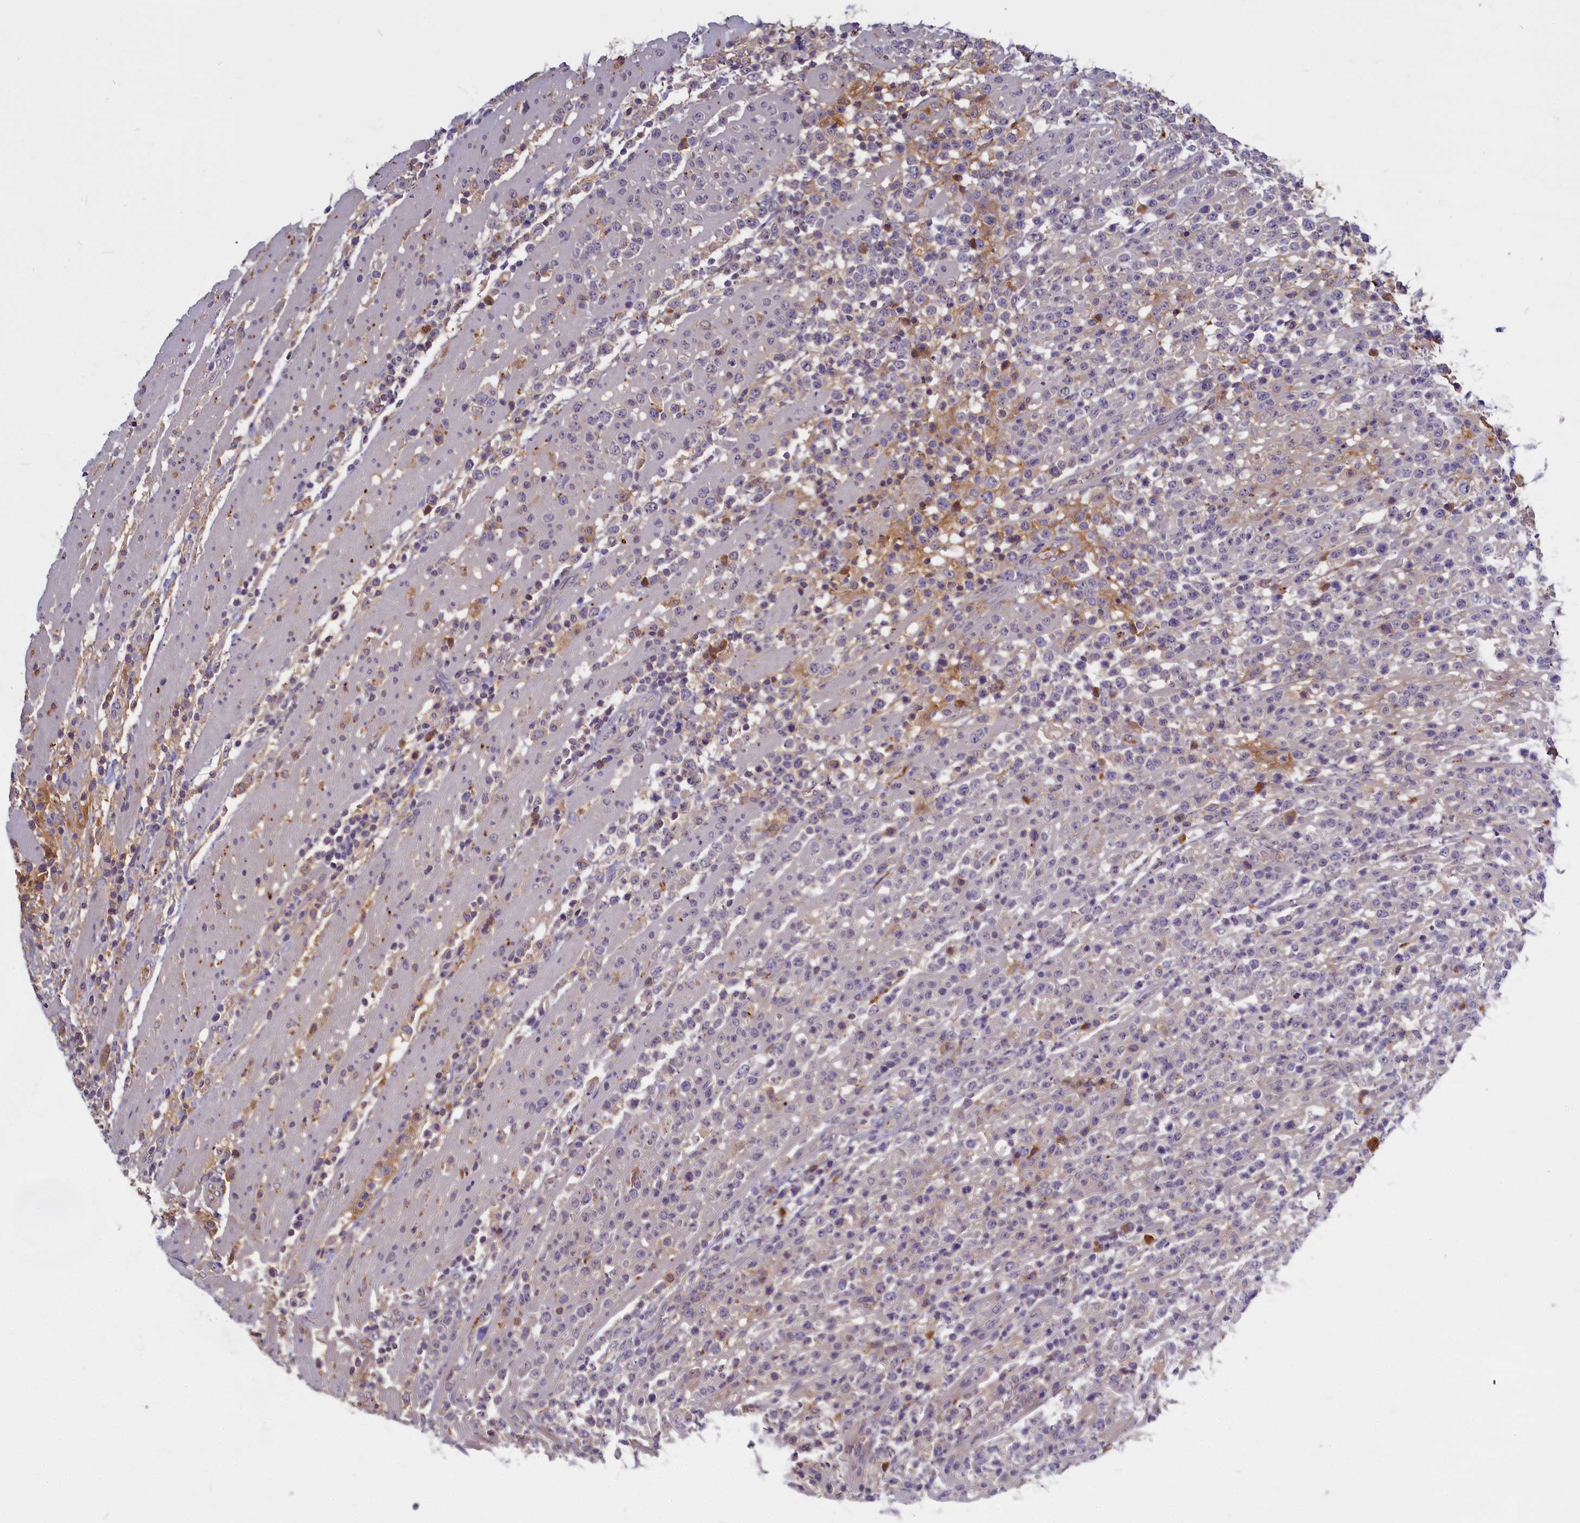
{"staining": {"intensity": "negative", "quantity": "none", "location": "none"}, "tissue": "lymphoma", "cell_type": "Tumor cells", "image_type": "cancer", "snomed": [{"axis": "morphology", "description": "Malignant lymphoma, non-Hodgkin's type, High grade"}, {"axis": "topography", "description": "Colon"}], "caption": "Immunohistochemistry photomicrograph of human lymphoma stained for a protein (brown), which shows no staining in tumor cells.", "gene": "SV2C", "patient": {"sex": "female", "age": 53}}